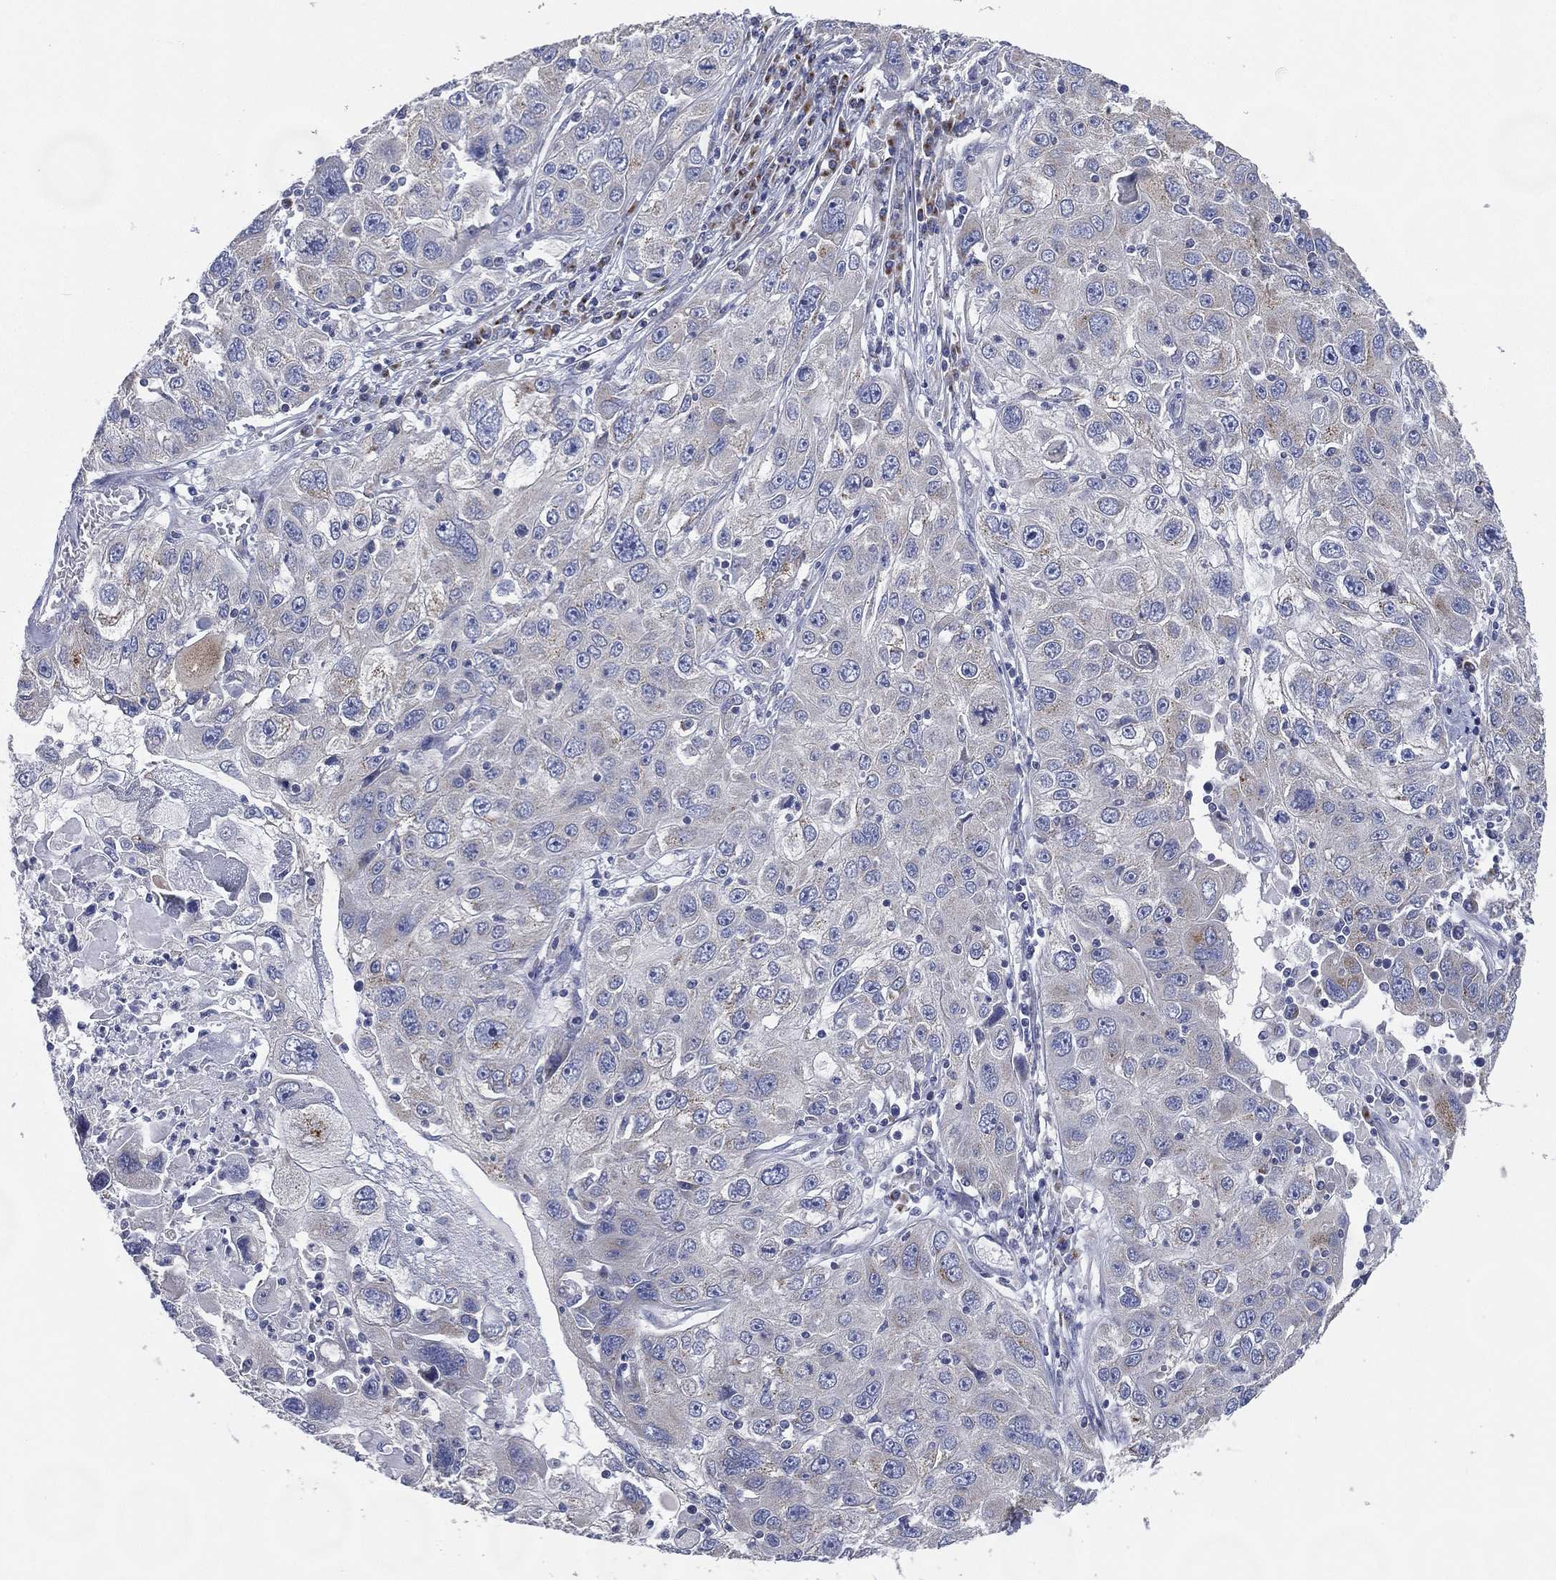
{"staining": {"intensity": "negative", "quantity": "none", "location": "none"}, "tissue": "stomach cancer", "cell_type": "Tumor cells", "image_type": "cancer", "snomed": [{"axis": "morphology", "description": "Adenocarcinoma, NOS"}, {"axis": "topography", "description": "Stomach"}], "caption": "Tumor cells show no significant positivity in stomach adenocarcinoma. (DAB (3,3'-diaminobenzidine) IHC with hematoxylin counter stain).", "gene": "ATP8A2", "patient": {"sex": "male", "age": 56}}